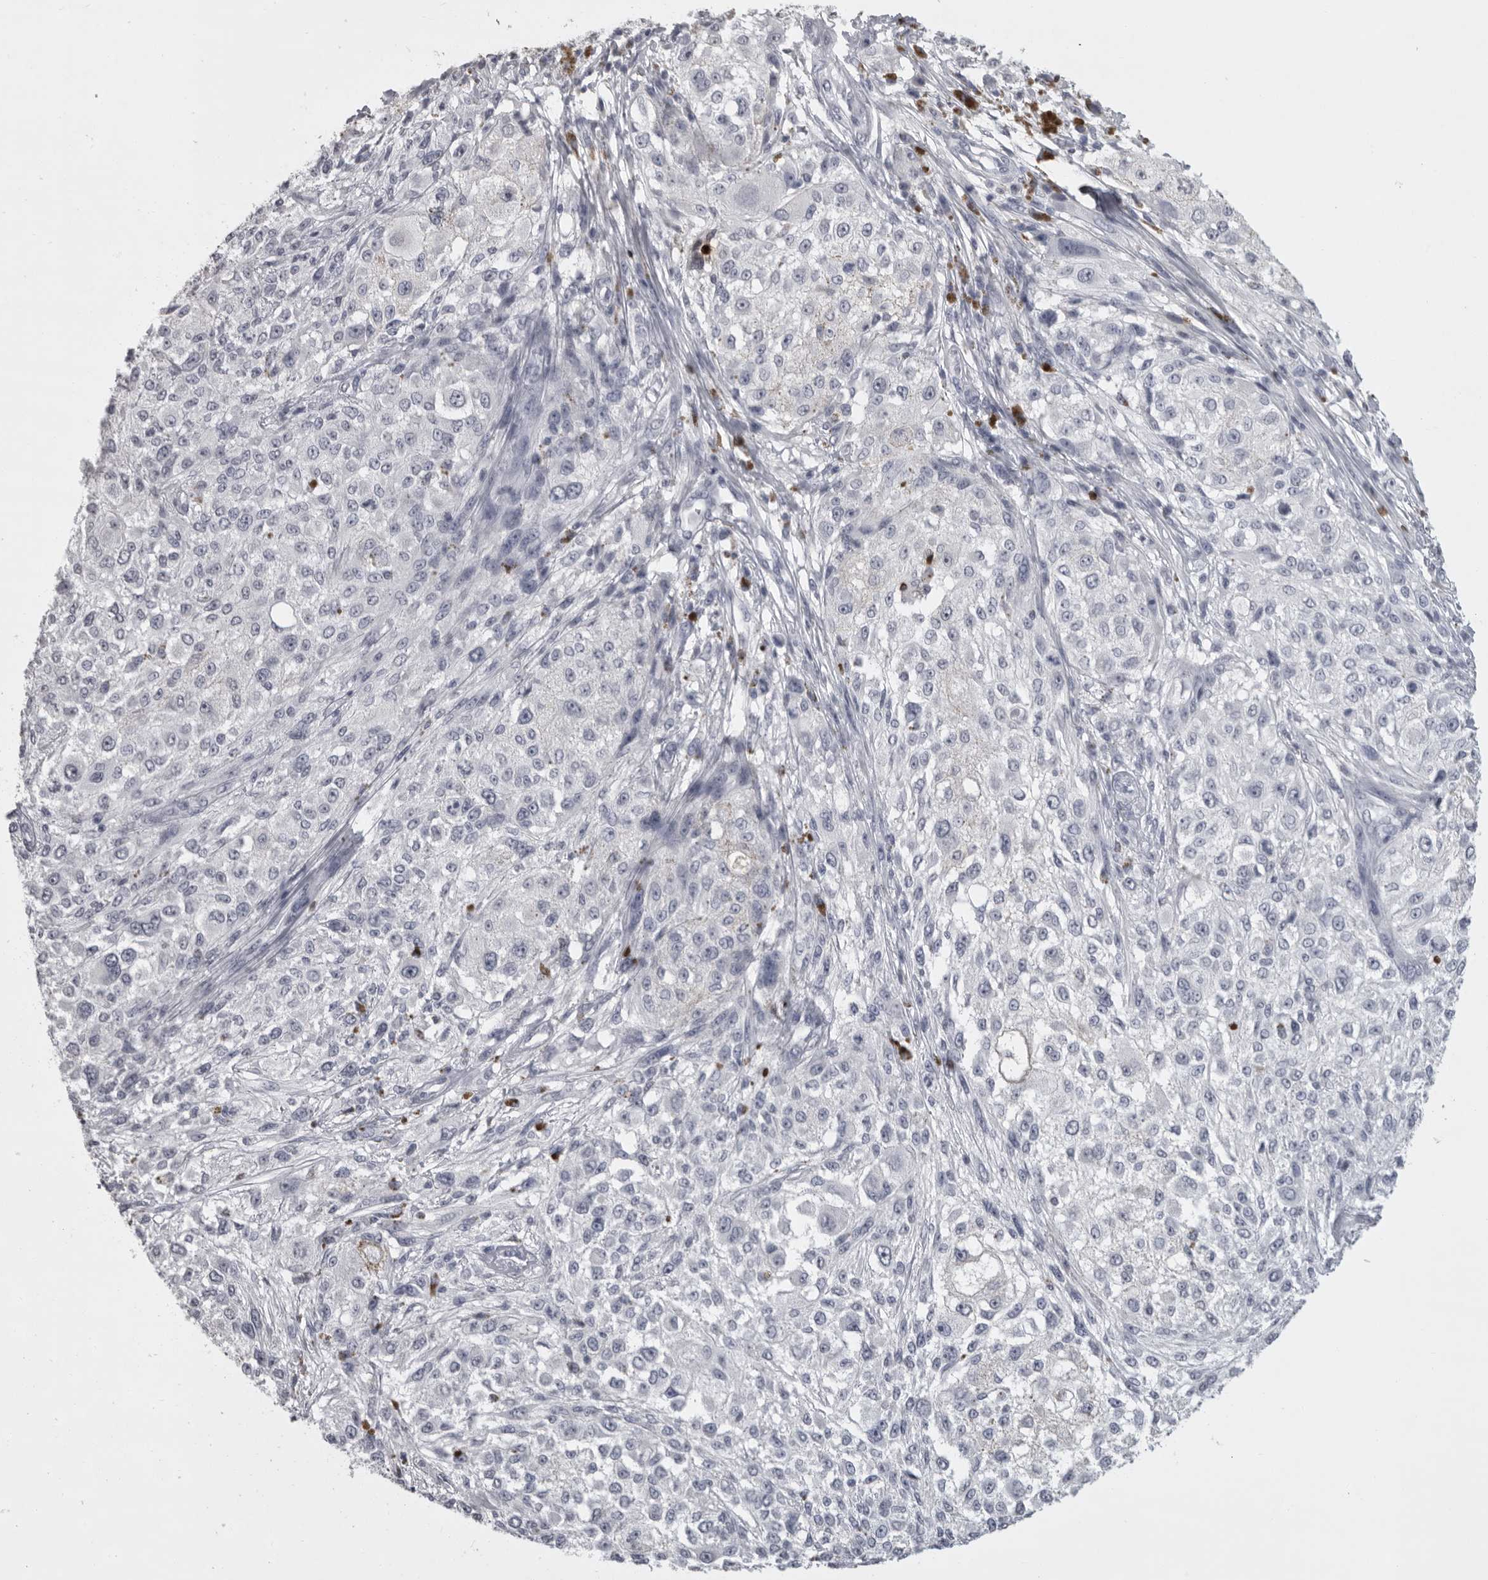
{"staining": {"intensity": "negative", "quantity": "none", "location": "none"}, "tissue": "melanoma", "cell_type": "Tumor cells", "image_type": "cancer", "snomed": [{"axis": "morphology", "description": "Necrosis, NOS"}, {"axis": "morphology", "description": "Malignant melanoma, NOS"}, {"axis": "topography", "description": "Skin"}], "caption": "An image of human melanoma is negative for staining in tumor cells.", "gene": "GNLY", "patient": {"sex": "female", "age": 87}}